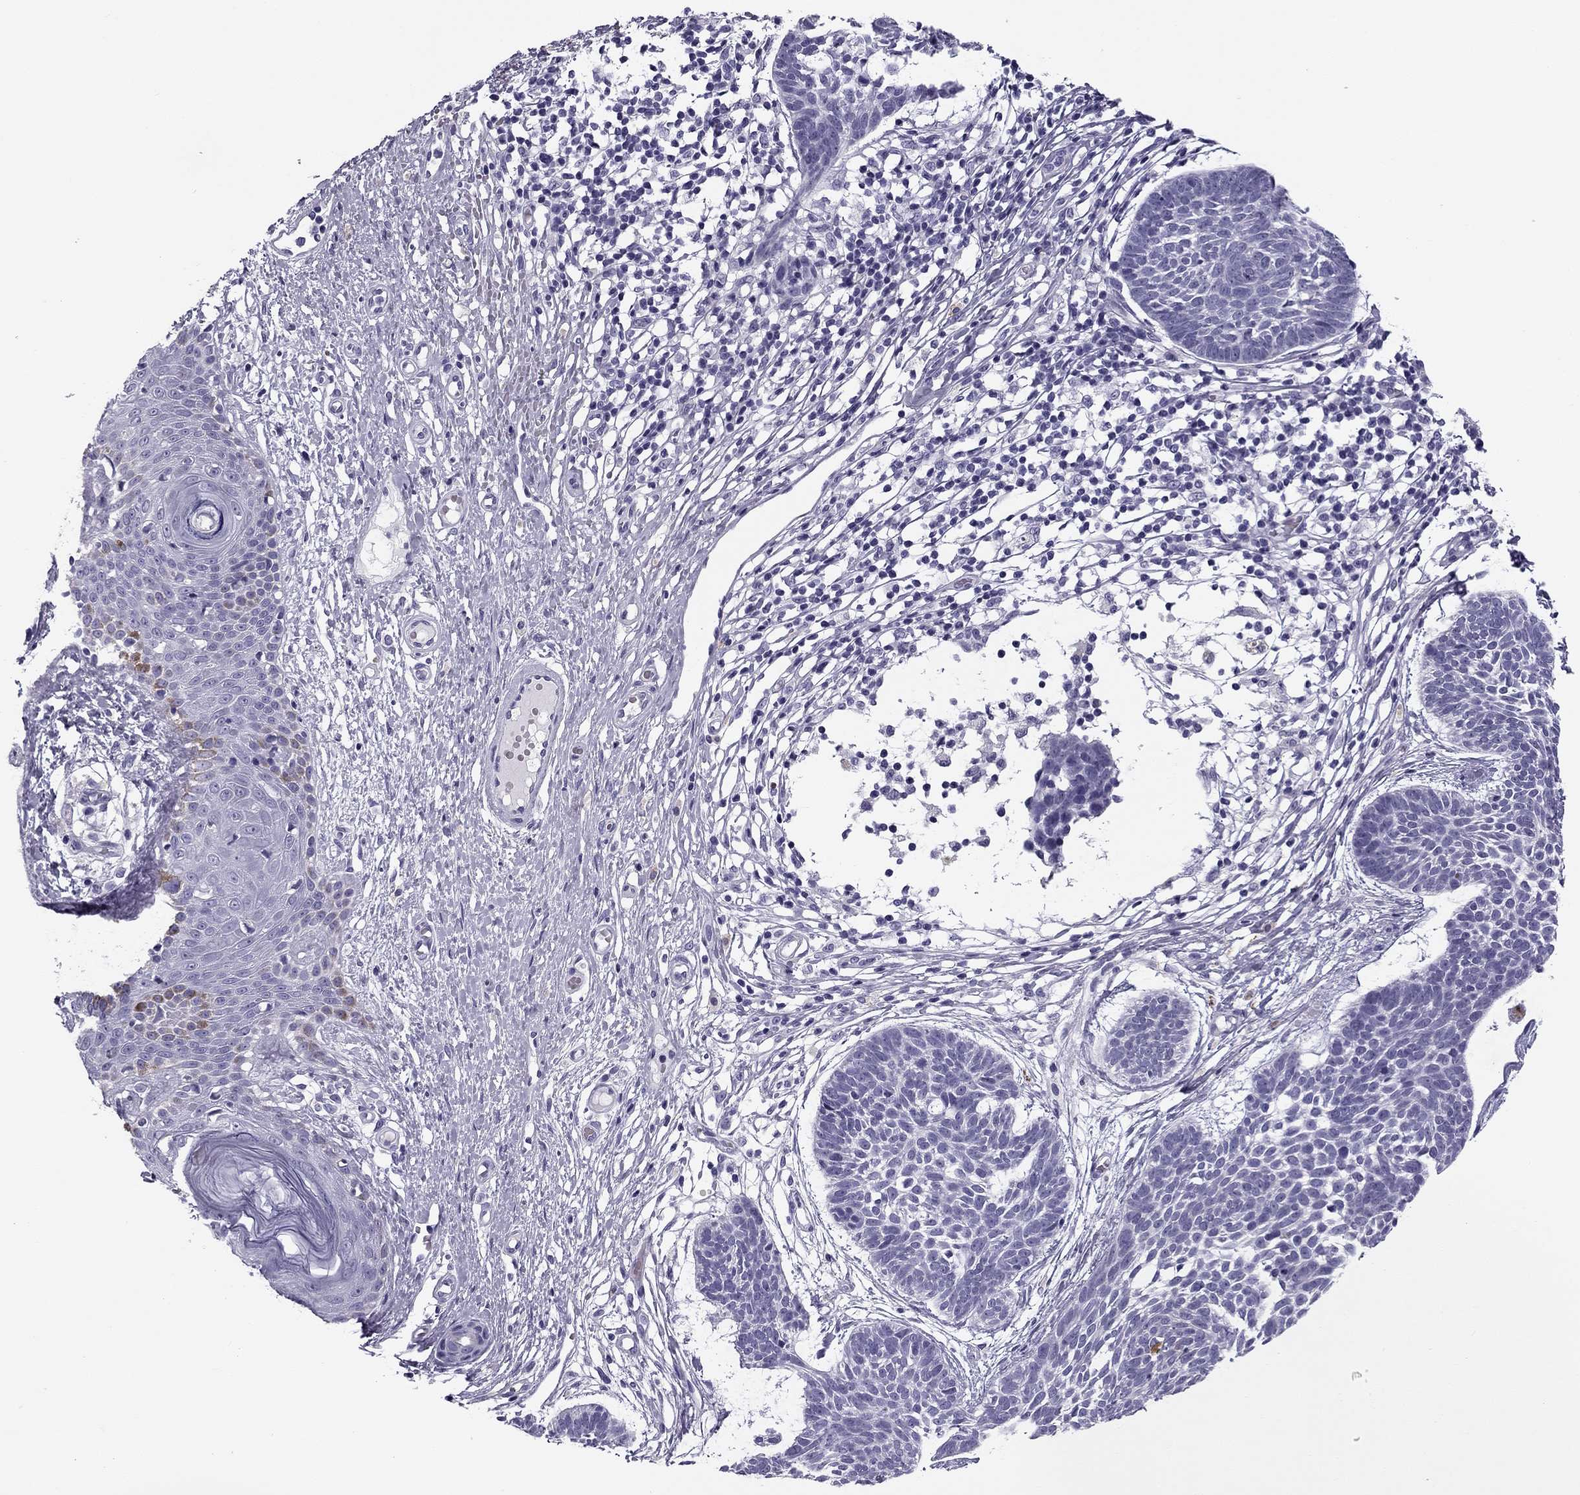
{"staining": {"intensity": "negative", "quantity": "none", "location": "none"}, "tissue": "skin cancer", "cell_type": "Tumor cells", "image_type": "cancer", "snomed": [{"axis": "morphology", "description": "Basal cell carcinoma"}, {"axis": "topography", "description": "Skin"}], "caption": "Human skin cancer (basal cell carcinoma) stained for a protein using IHC displays no staining in tumor cells.", "gene": "MC5R", "patient": {"sex": "male", "age": 85}}